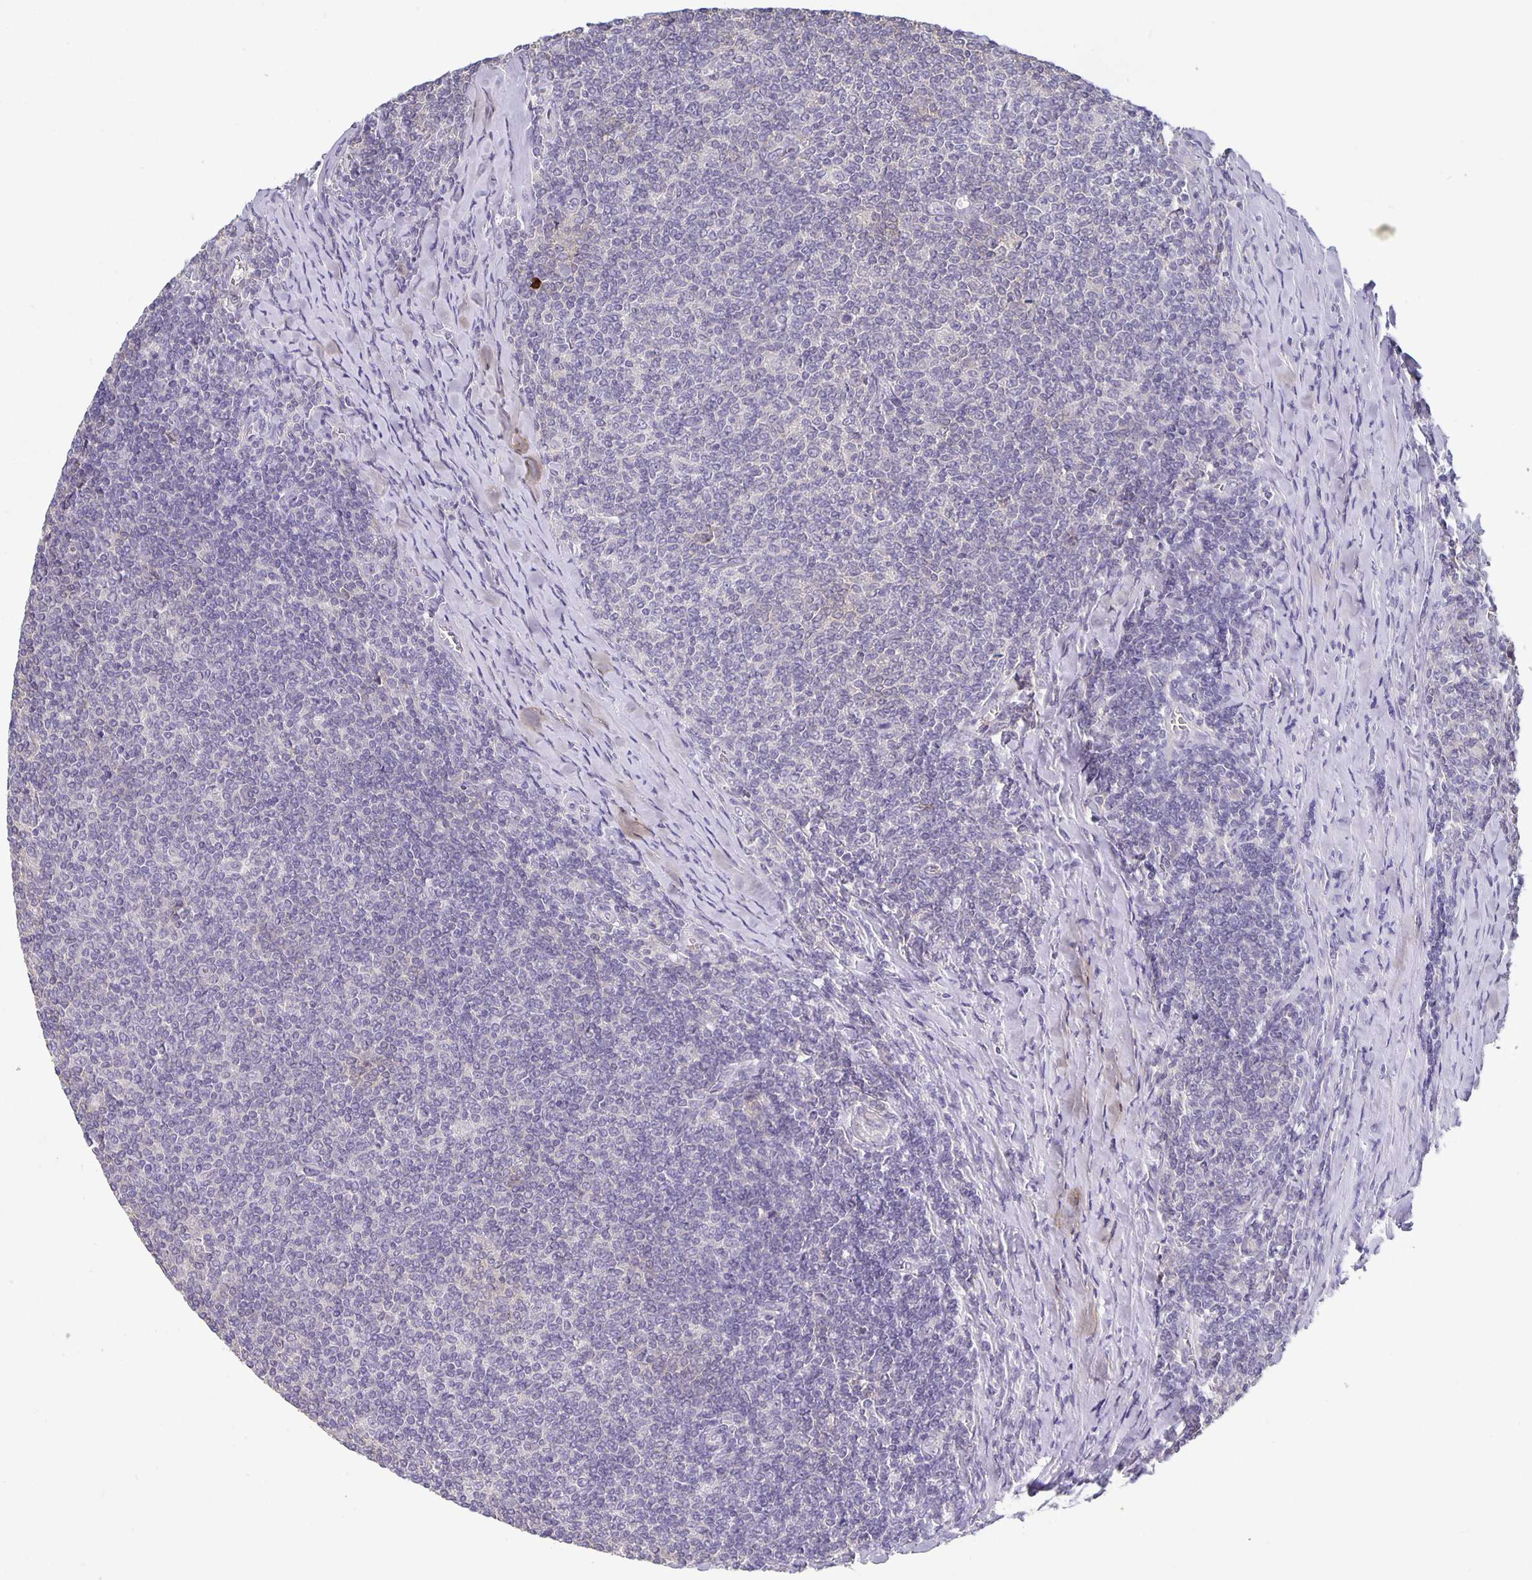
{"staining": {"intensity": "negative", "quantity": "none", "location": "none"}, "tissue": "lymphoma", "cell_type": "Tumor cells", "image_type": "cancer", "snomed": [{"axis": "morphology", "description": "Malignant lymphoma, non-Hodgkin's type, Low grade"}, {"axis": "topography", "description": "Lymph node"}], "caption": "A micrograph of low-grade malignant lymphoma, non-Hodgkin's type stained for a protein displays no brown staining in tumor cells.", "gene": "GDF15", "patient": {"sex": "male", "age": 52}}